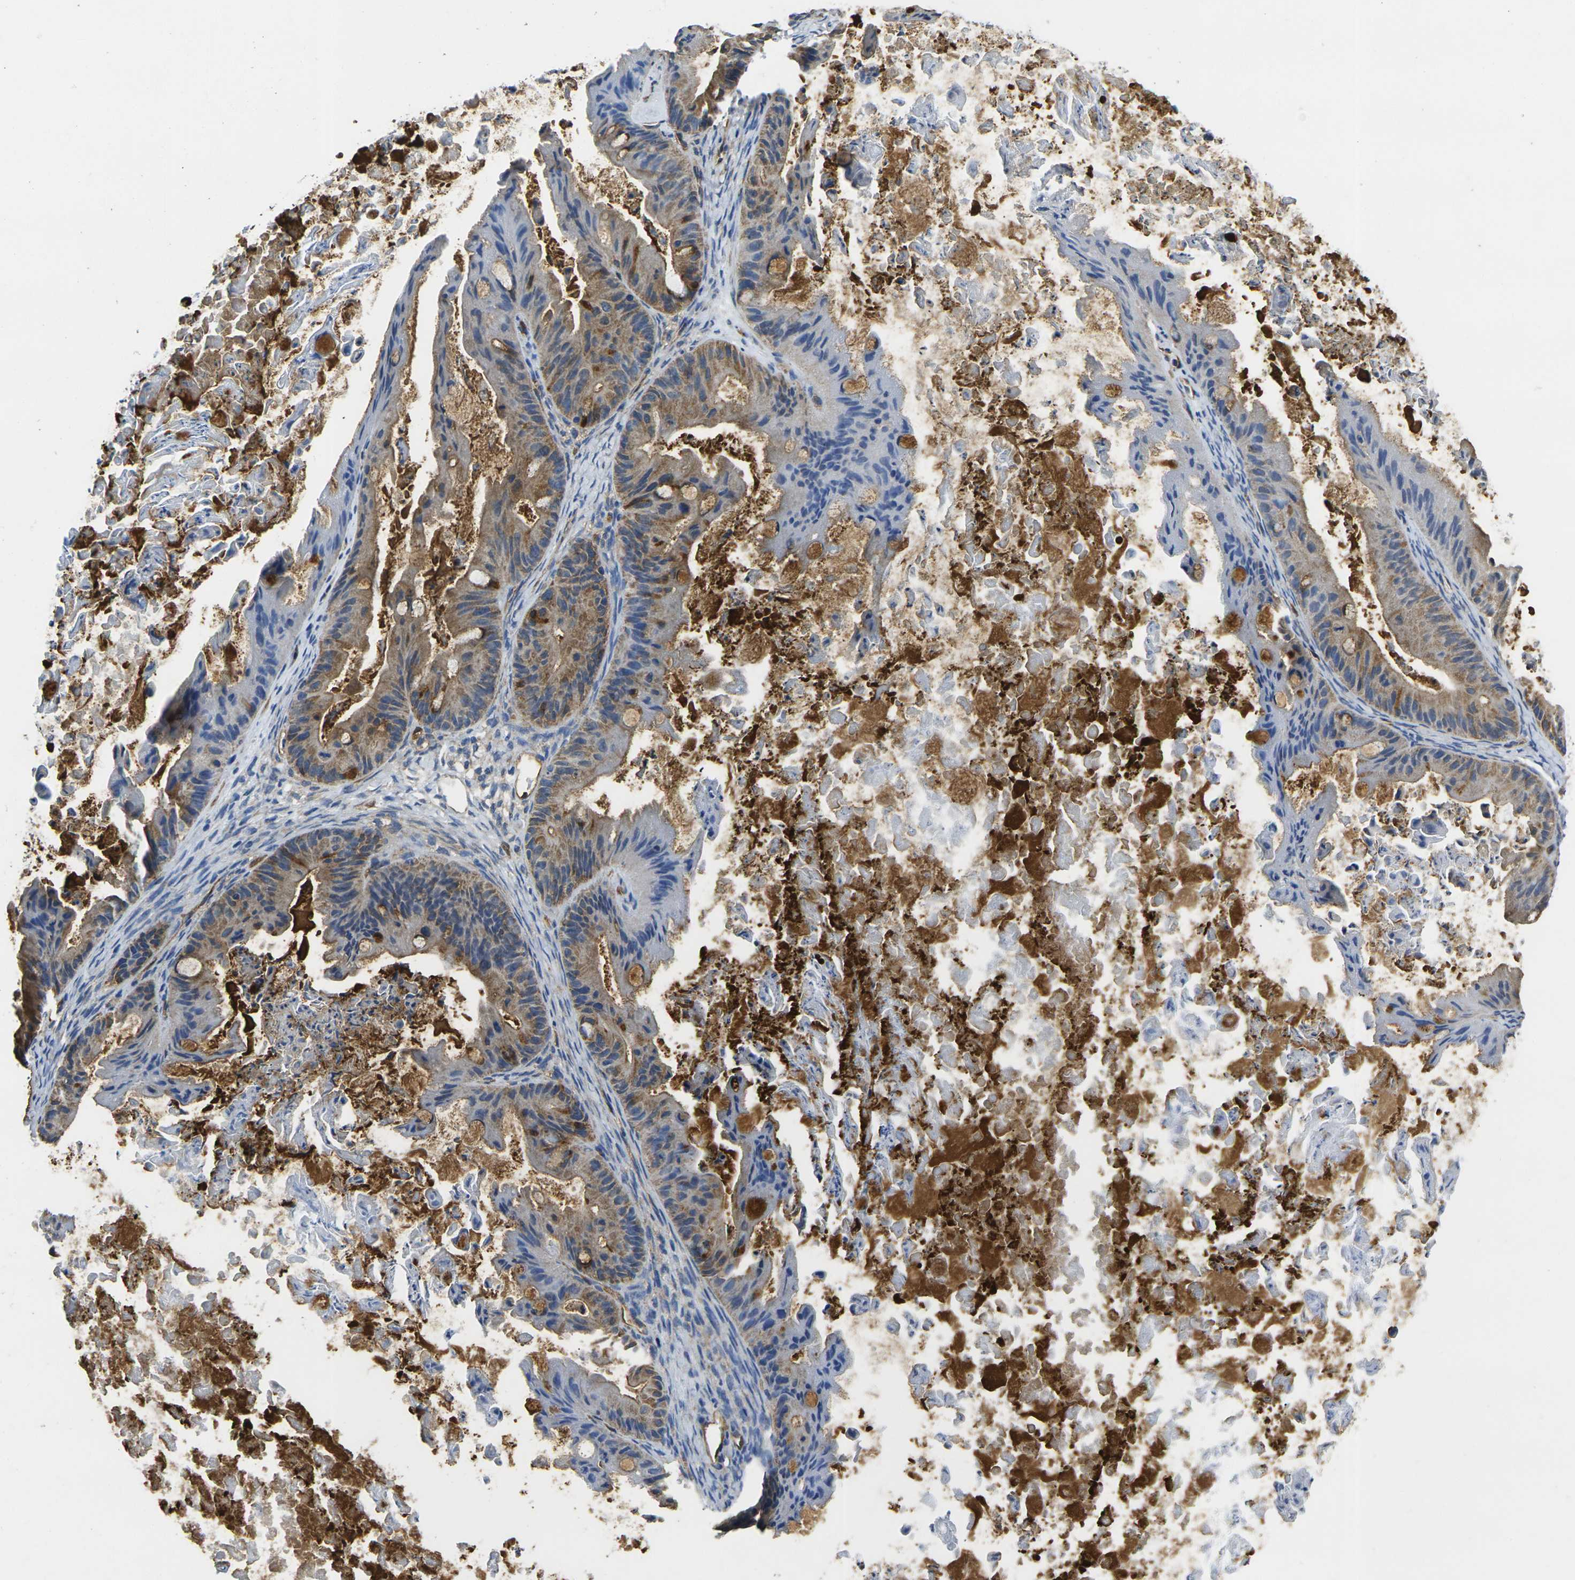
{"staining": {"intensity": "moderate", "quantity": ">75%", "location": "cytoplasmic/membranous"}, "tissue": "ovarian cancer", "cell_type": "Tumor cells", "image_type": "cancer", "snomed": [{"axis": "morphology", "description": "Cystadenocarcinoma, mucinous, NOS"}, {"axis": "topography", "description": "Ovary"}], "caption": "A high-resolution image shows immunohistochemistry (IHC) staining of ovarian cancer, which exhibits moderate cytoplasmic/membranous staining in about >75% of tumor cells.", "gene": "FAM110D", "patient": {"sex": "female", "age": 37}}